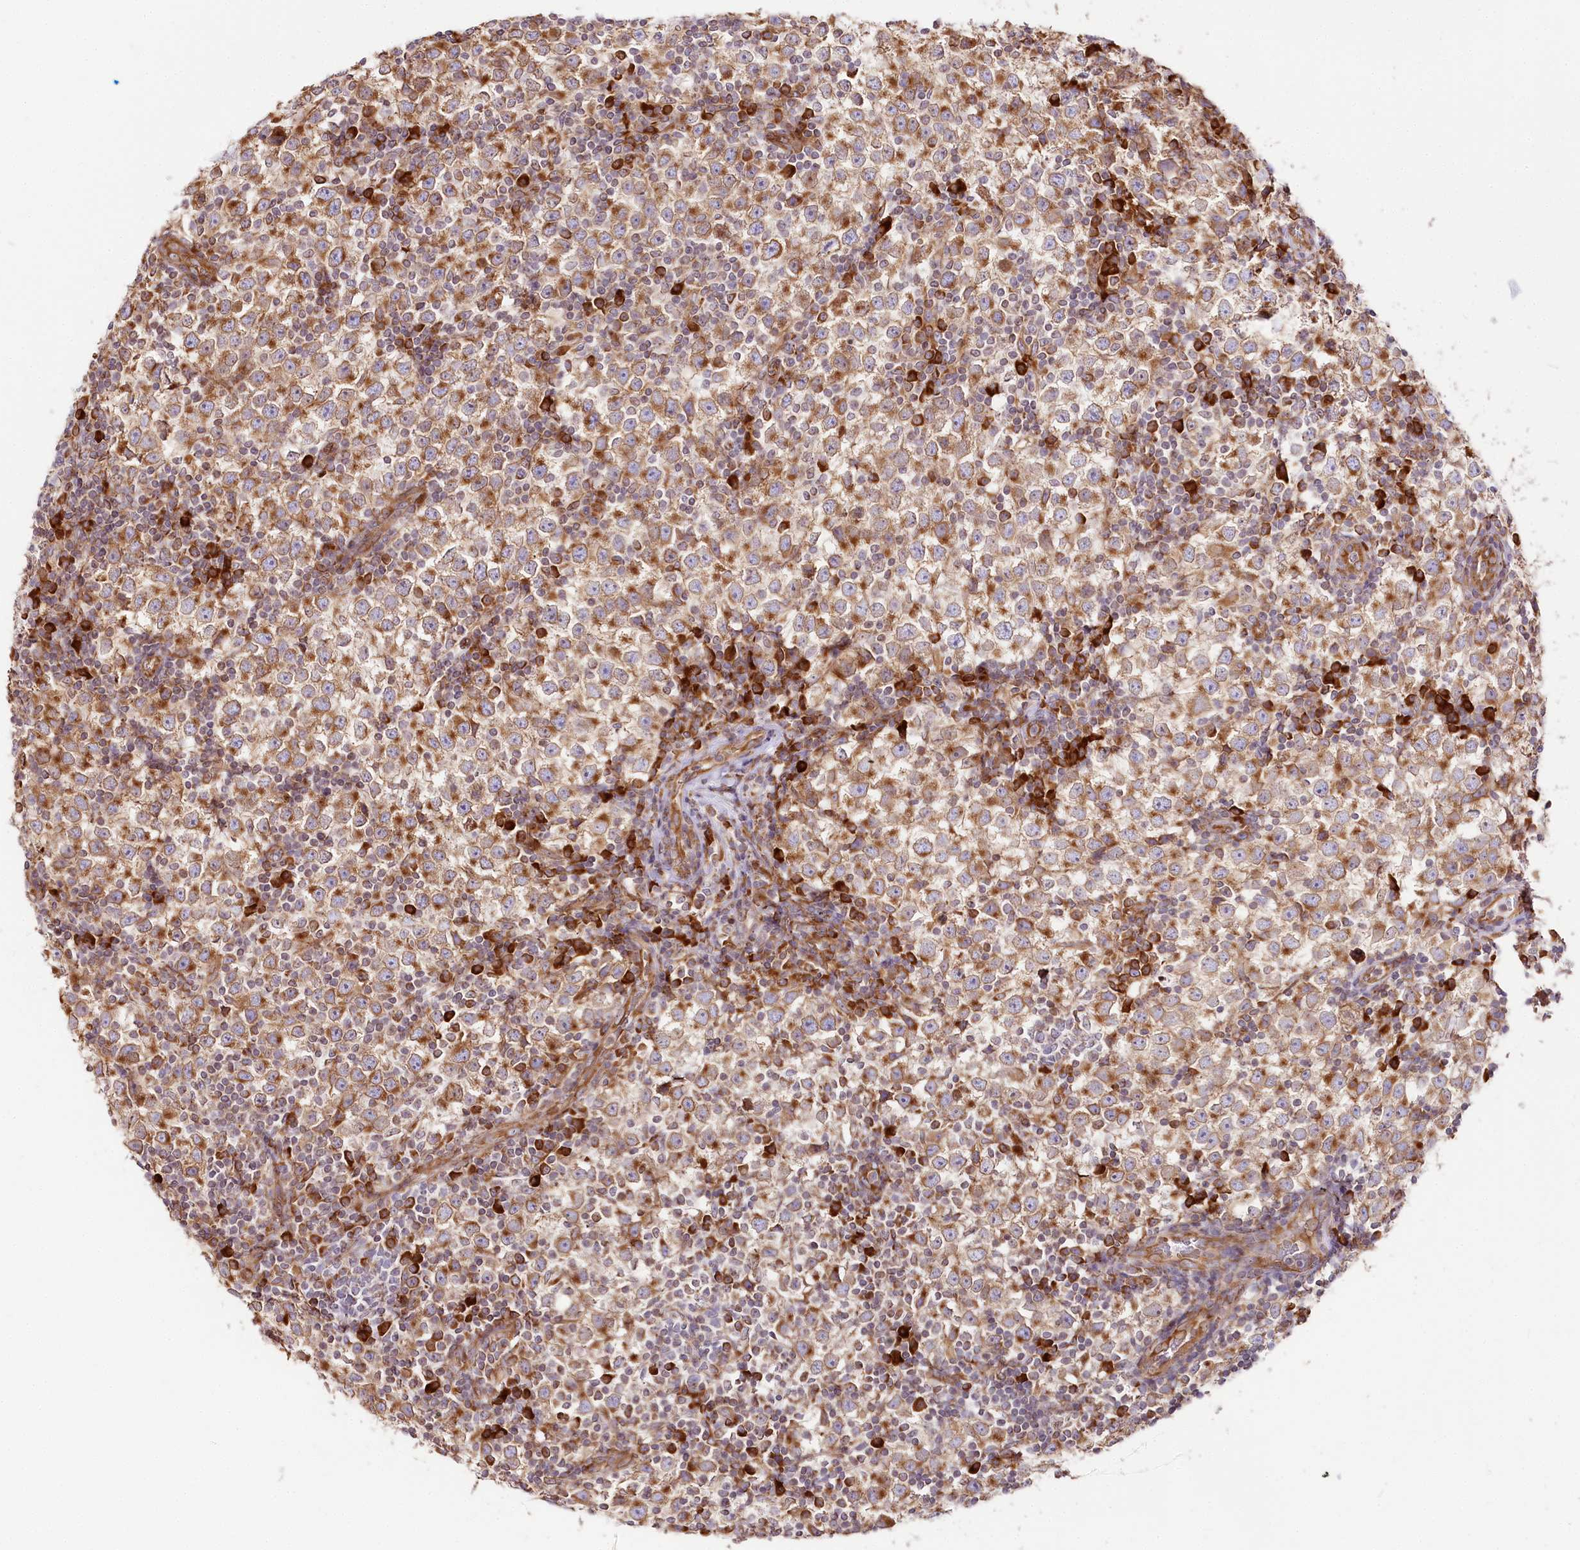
{"staining": {"intensity": "strong", "quantity": "25%-75%", "location": "cytoplasmic/membranous"}, "tissue": "testis cancer", "cell_type": "Tumor cells", "image_type": "cancer", "snomed": [{"axis": "morphology", "description": "Seminoma, NOS"}, {"axis": "topography", "description": "Testis"}], "caption": "This is an image of immunohistochemistry (IHC) staining of testis seminoma, which shows strong positivity in the cytoplasmic/membranous of tumor cells.", "gene": "CNPY2", "patient": {"sex": "male", "age": 65}}